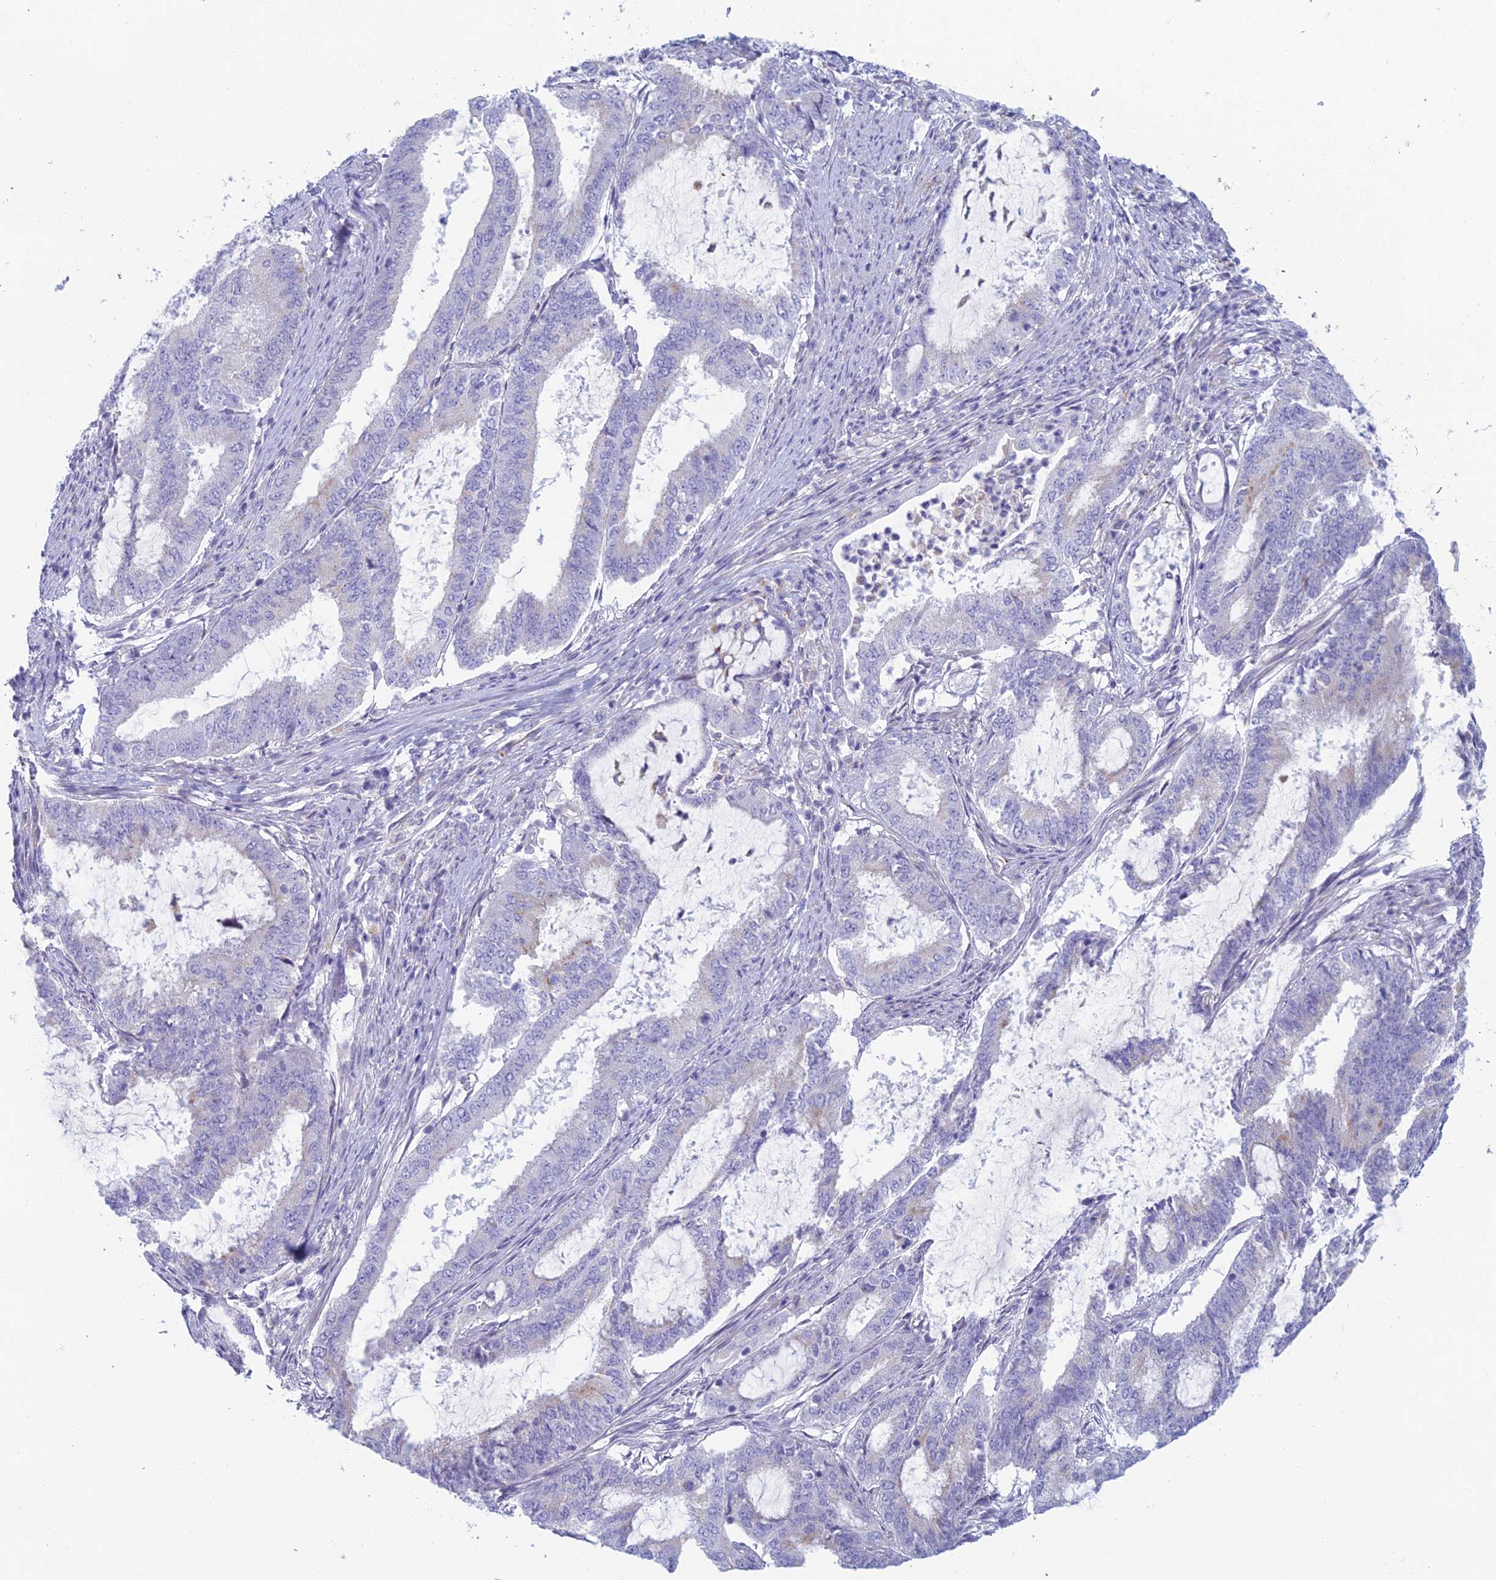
{"staining": {"intensity": "negative", "quantity": "none", "location": "none"}, "tissue": "endometrial cancer", "cell_type": "Tumor cells", "image_type": "cancer", "snomed": [{"axis": "morphology", "description": "Adenocarcinoma, NOS"}, {"axis": "topography", "description": "Endometrium"}], "caption": "Protein analysis of endometrial adenocarcinoma reveals no significant positivity in tumor cells.", "gene": "FERD3L", "patient": {"sex": "female", "age": 51}}